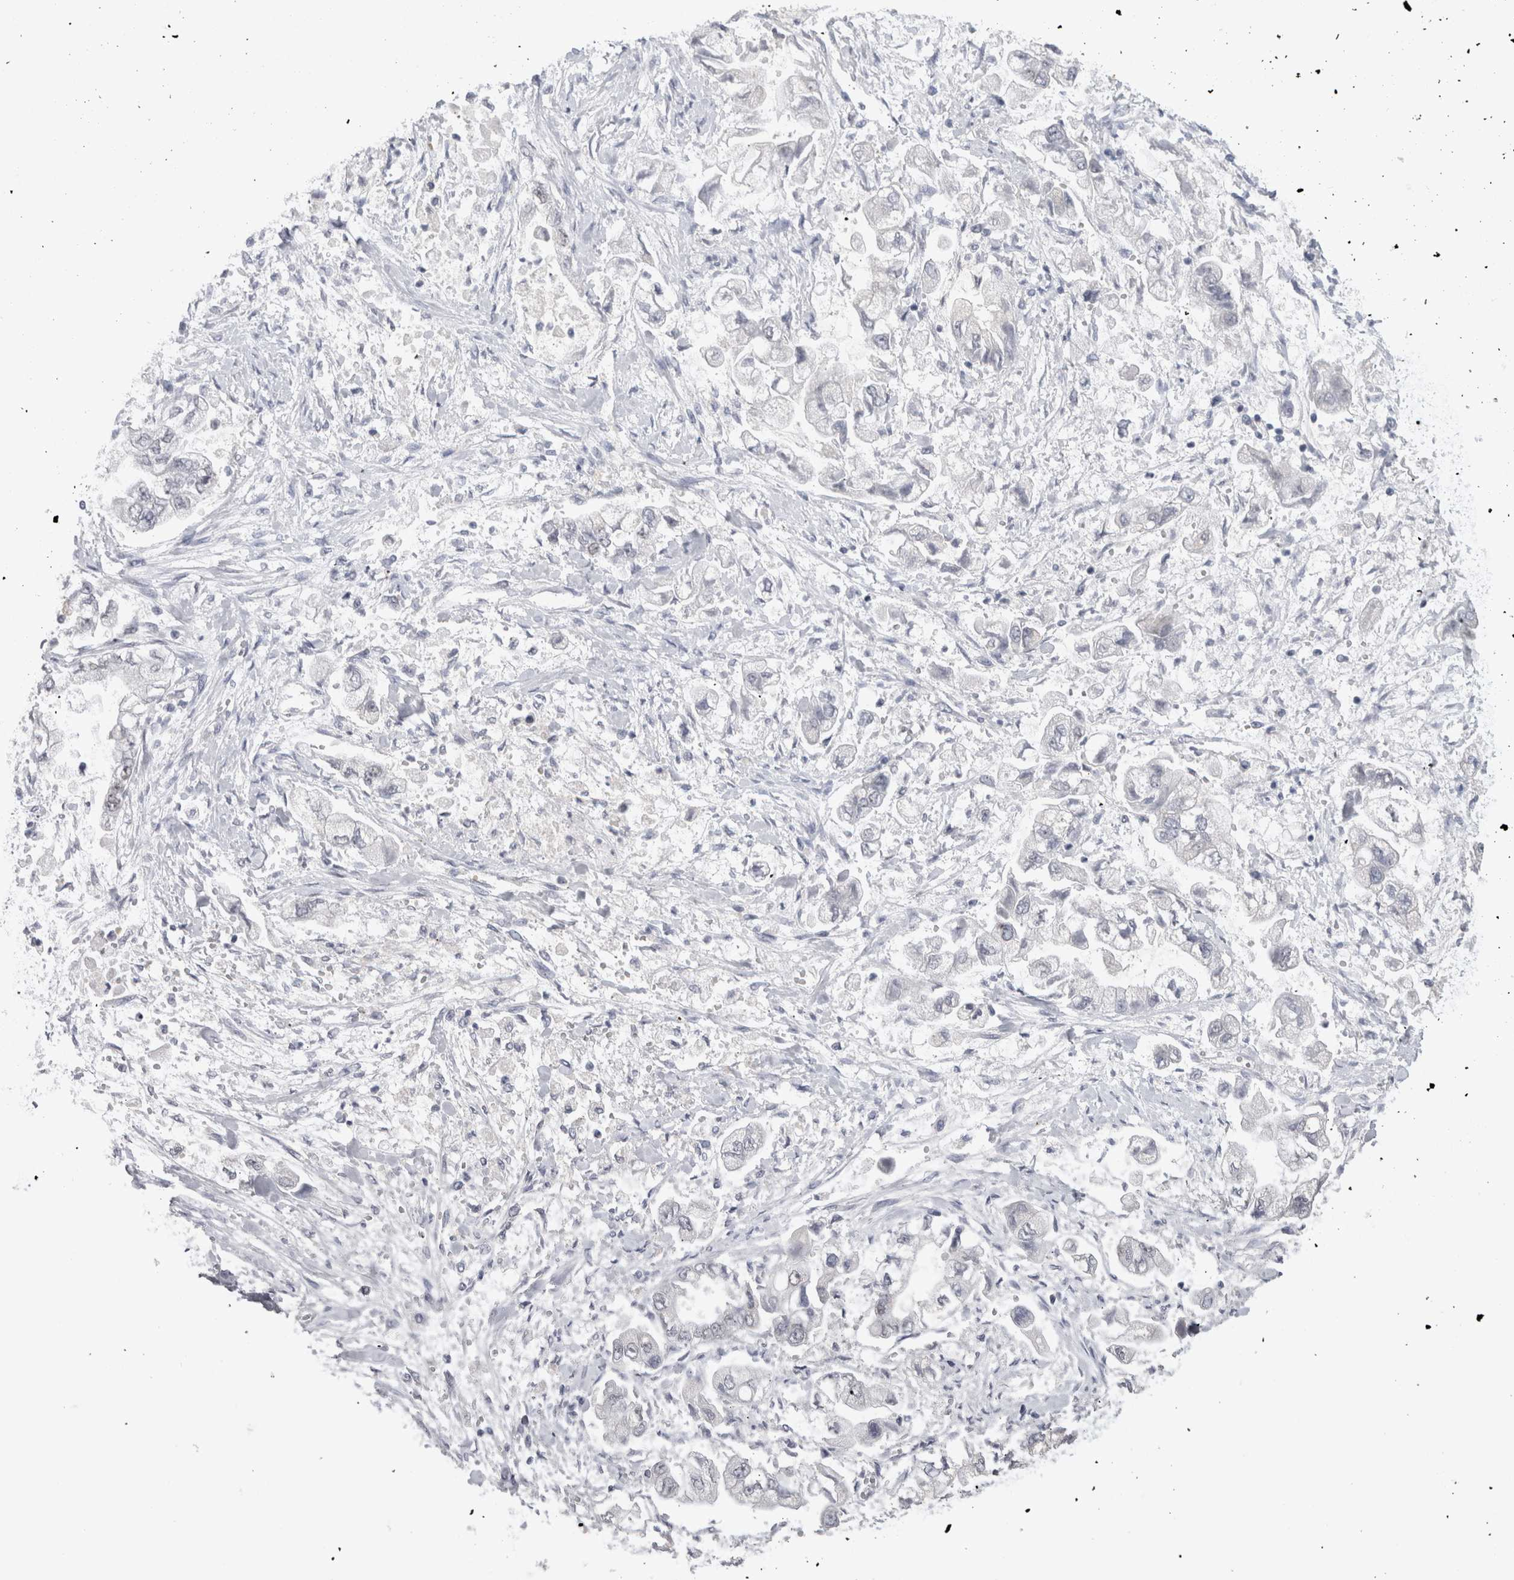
{"staining": {"intensity": "negative", "quantity": "none", "location": "none"}, "tissue": "stomach cancer", "cell_type": "Tumor cells", "image_type": "cancer", "snomed": [{"axis": "morphology", "description": "Normal tissue, NOS"}, {"axis": "morphology", "description": "Adenocarcinoma, NOS"}, {"axis": "topography", "description": "Stomach"}], "caption": "IHC of adenocarcinoma (stomach) demonstrates no staining in tumor cells. (DAB IHC visualized using brightfield microscopy, high magnification).", "gene": "API5", "patient": {"sex": "male", "age": 62}}